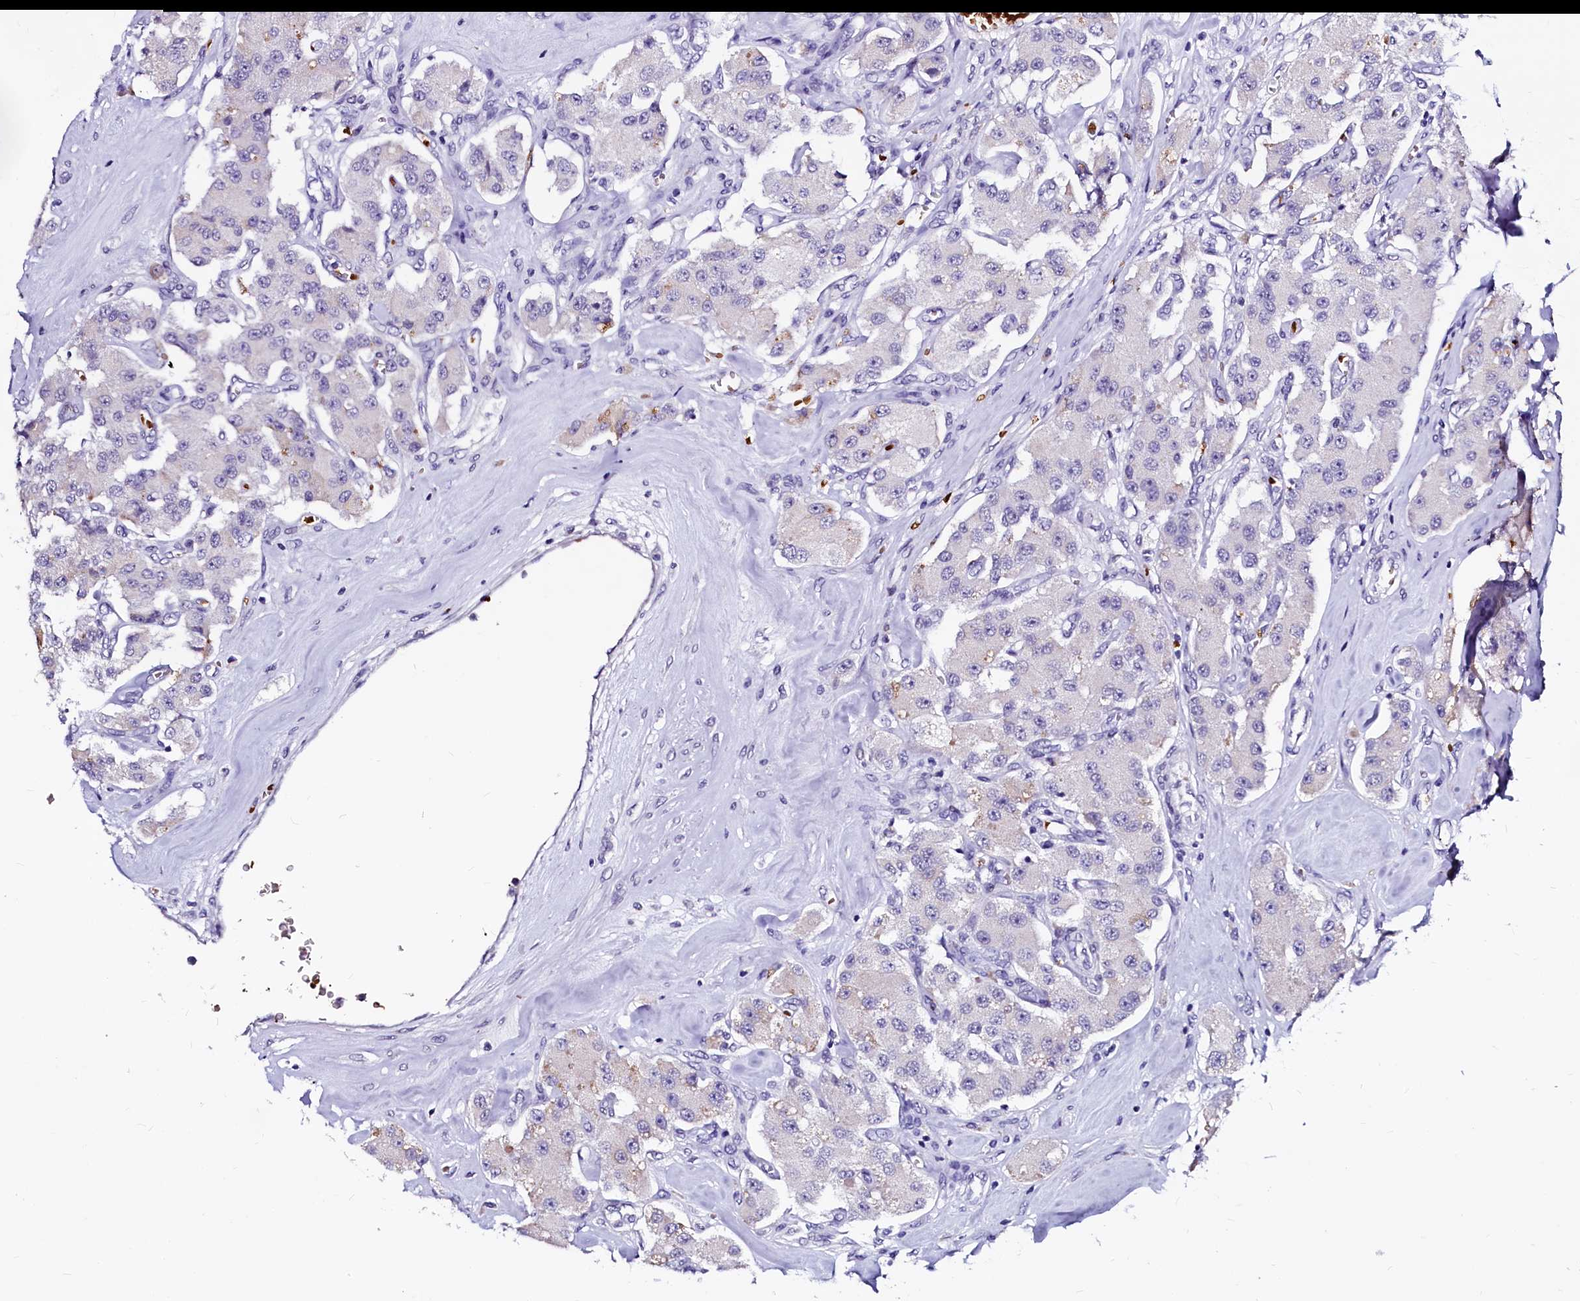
{"staining": {"intensity": "negative", "quantity": "none", "location": "none"}, "tissue": "carcinoid", "cell_type": "Tumor cells", "image_type": "cancer", "snomed": [{"axis": "morphology", "description": "Carcinoid, malignant, NOS"}, {"axis": "topography", "description": "Pancreas"}], "caption": "IHC image of carcinoid stained for a protein (brown), which exhibits no staining in tumor cells.", "gene": "CTDSPL2", "patient": {"sex": "male", "age": 41}}